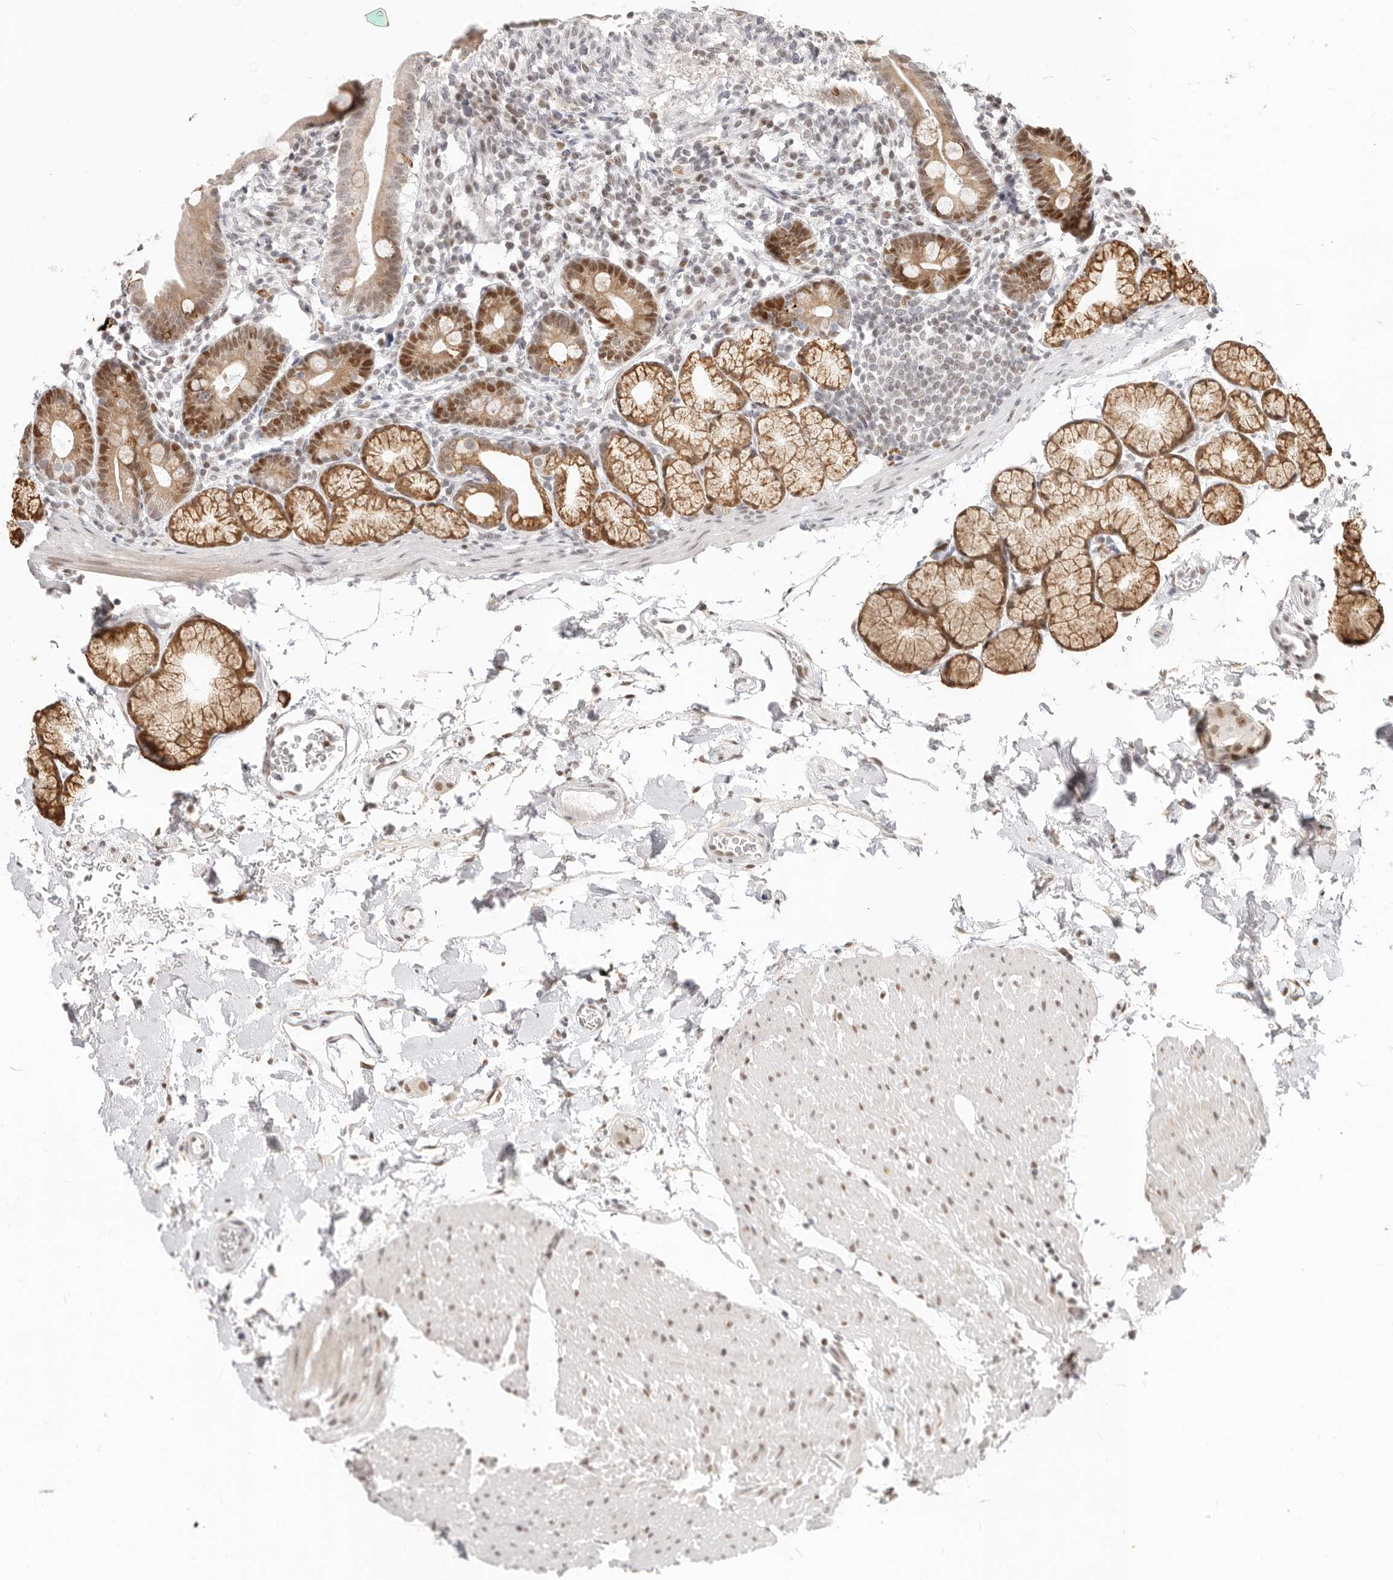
{"staining": {"intensity": "moderate", "quantity": "25%-75%", "location": "cytoplasmic/membranous,nuclear"}, "tissue": "duodenum", "cell_type": "Glandular cells", "image_type": "normal", "snomed": [{"axis": "morphology", "description": "Normal tissue, NOS"}, {"axis": "topography", "description": "Duodenum"}], "caption": "High-magnification brightfield microscopy of normal duodenum stained with DAB (brown) and counterstained with hematoxylin (blue). glandular cells exhibit moderate cytoplasmic/membranous,nuclear positivity is present in approximately25%-75% of cells.", "gene": "RFC2", "patient": {"sex": "male", "age": 54}}